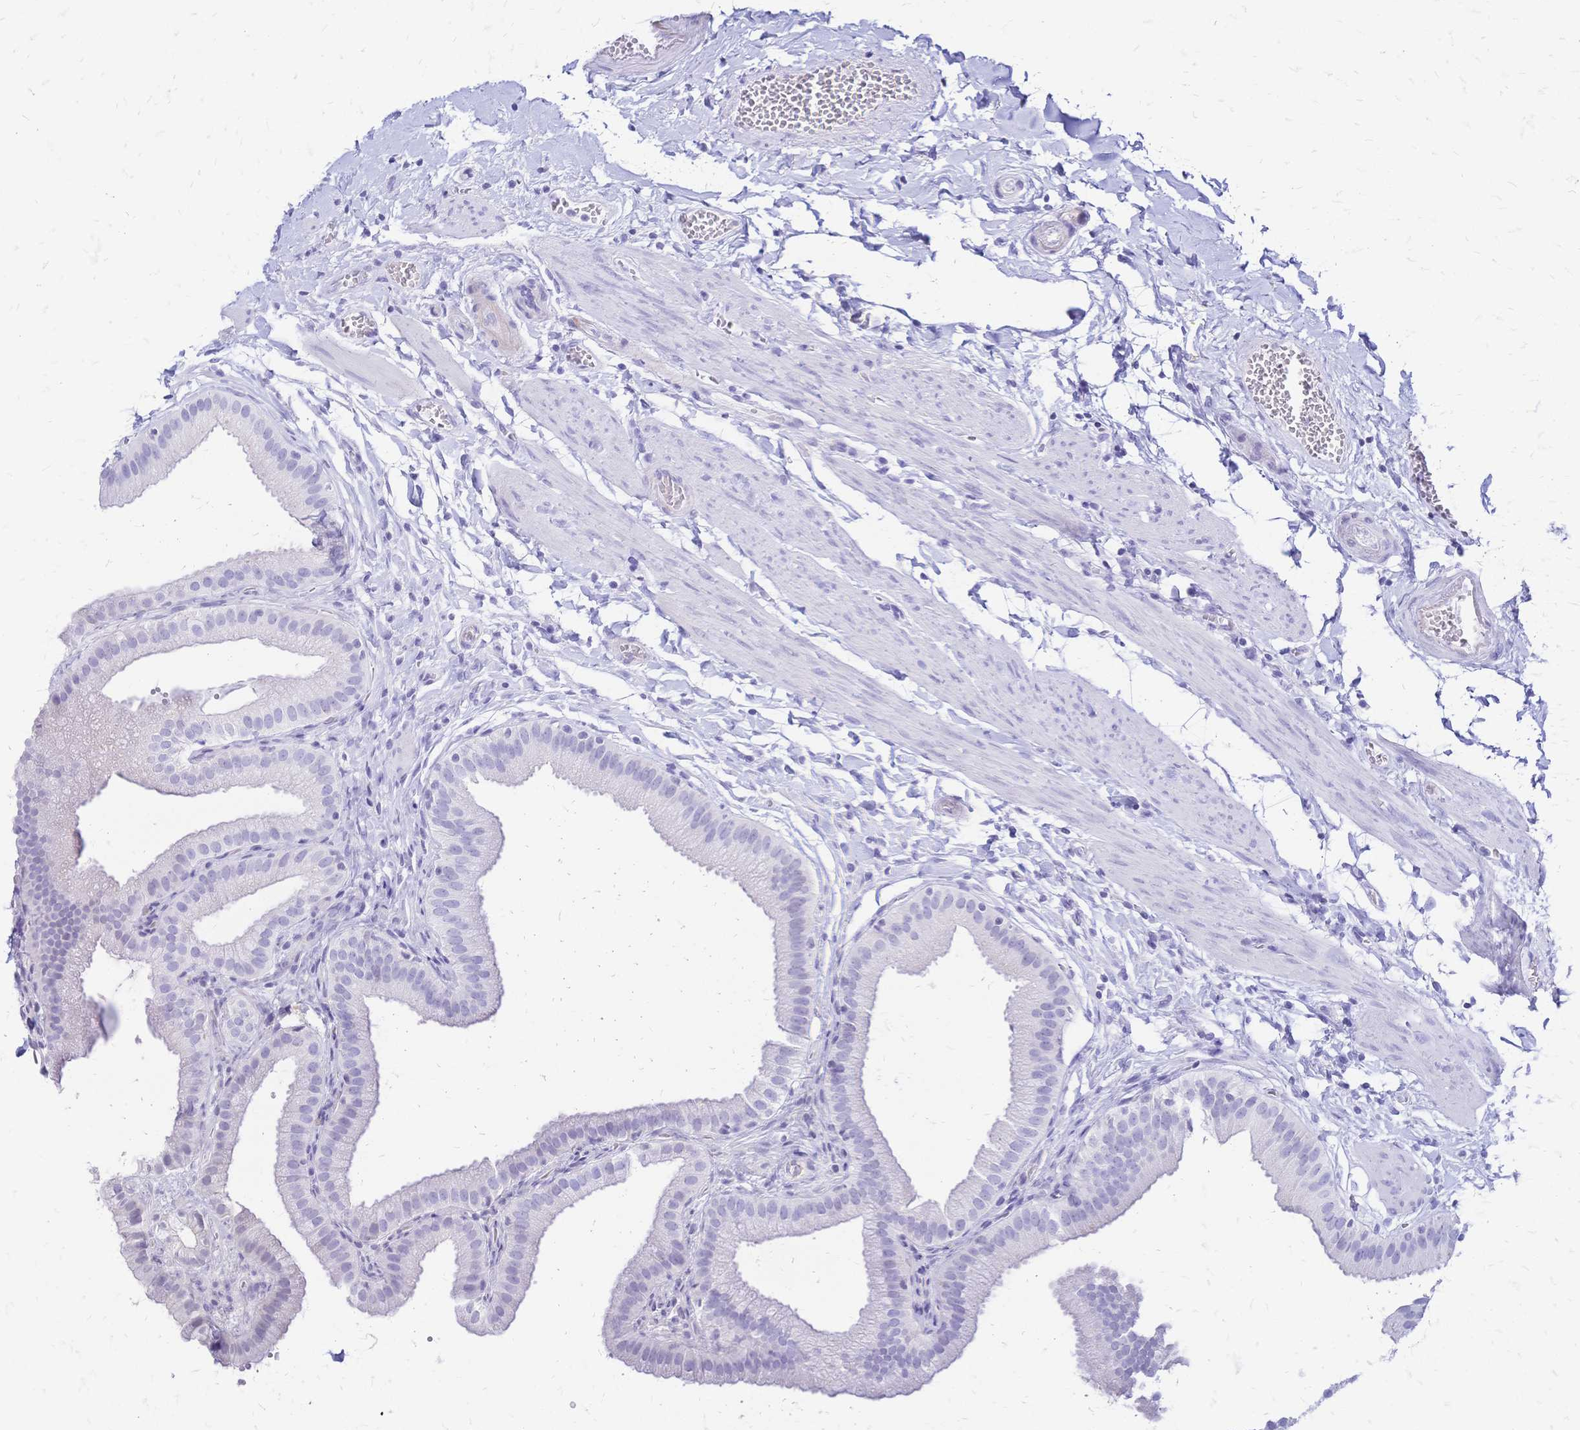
{"staining": {"intensity": "negative", "quantity": "none", "location": "none"}, "tissue": "gallbladder", "cell_type": "Glandular cells", "image_type": "normal", "snomed": [{"axis": "morphology", "description": "Normal tissue, NOS"}, {"axis": "topography", "description": "Gallbladder"}], "caption": "Normal gallbladder was stained to show a protein in brown. There is no significant positivity in glandular cells. (DAB IHC visualized using brightfield microscopy, high magnification).", "gene": "FA2H", "patient": {"sex": "female", "age": 63}}